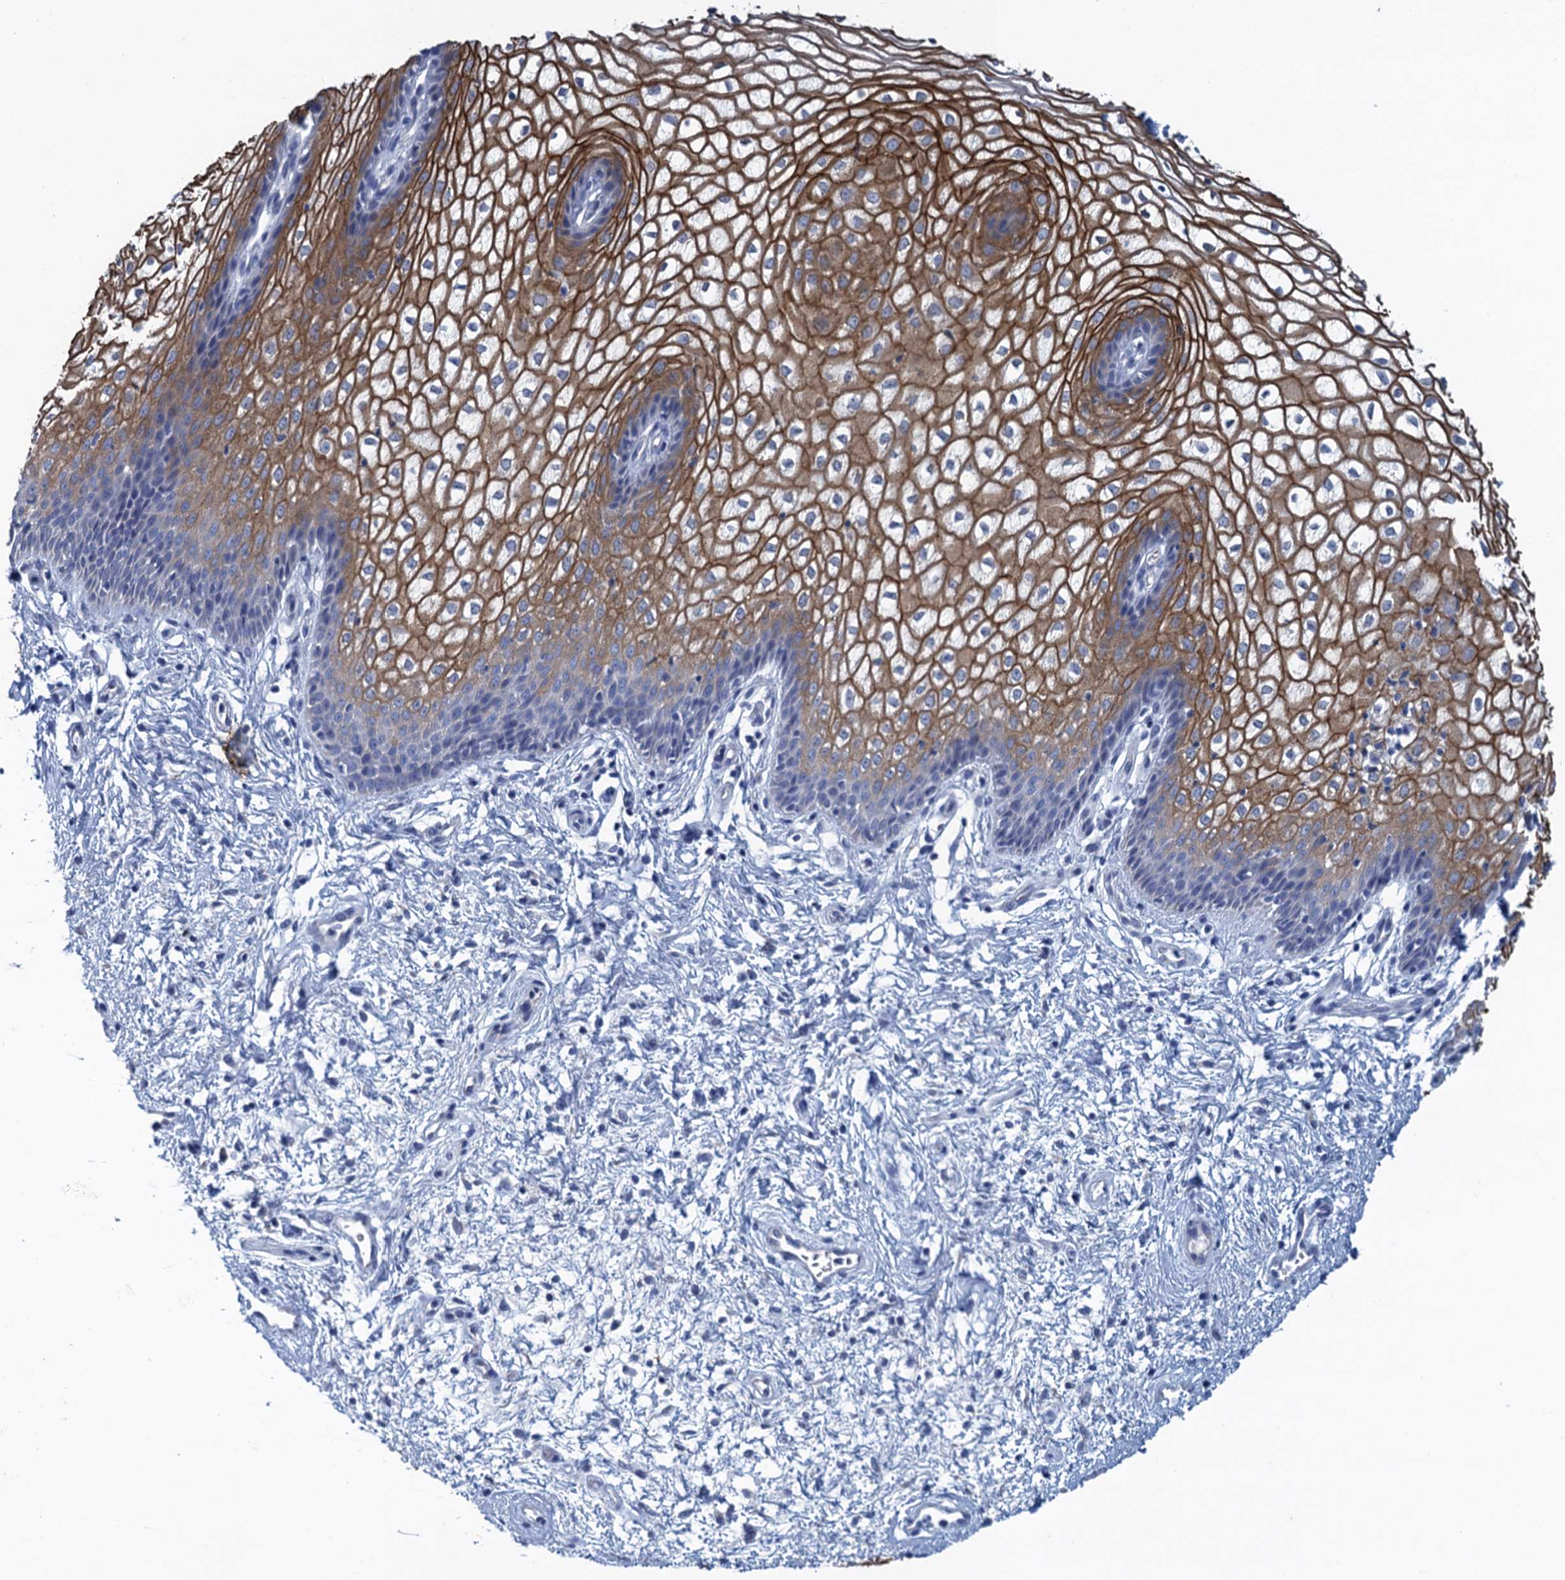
{"staining": {"intensity": "strong", "quantity": "25%-75%", "location": "cytoplasmic/membranous"}, "tissue": "vagina", "cell_type": "Squamous epithelial cells", "image_type": "normal", "snomed": [{"axis": "morphology", "description": "Normal tissue, NOS"}, {"axis": "topography", "description": "Vagina"}], "caption": "This histopathology image exhibits immunohistochemistry (IHC) staining of benign vagina, with high strong cytoplasmic/membranous positivity in about 25%-75% of squamous epithelial cells.", "gene": "SCEL", "patient": {"sex": "female", "age": 34}}